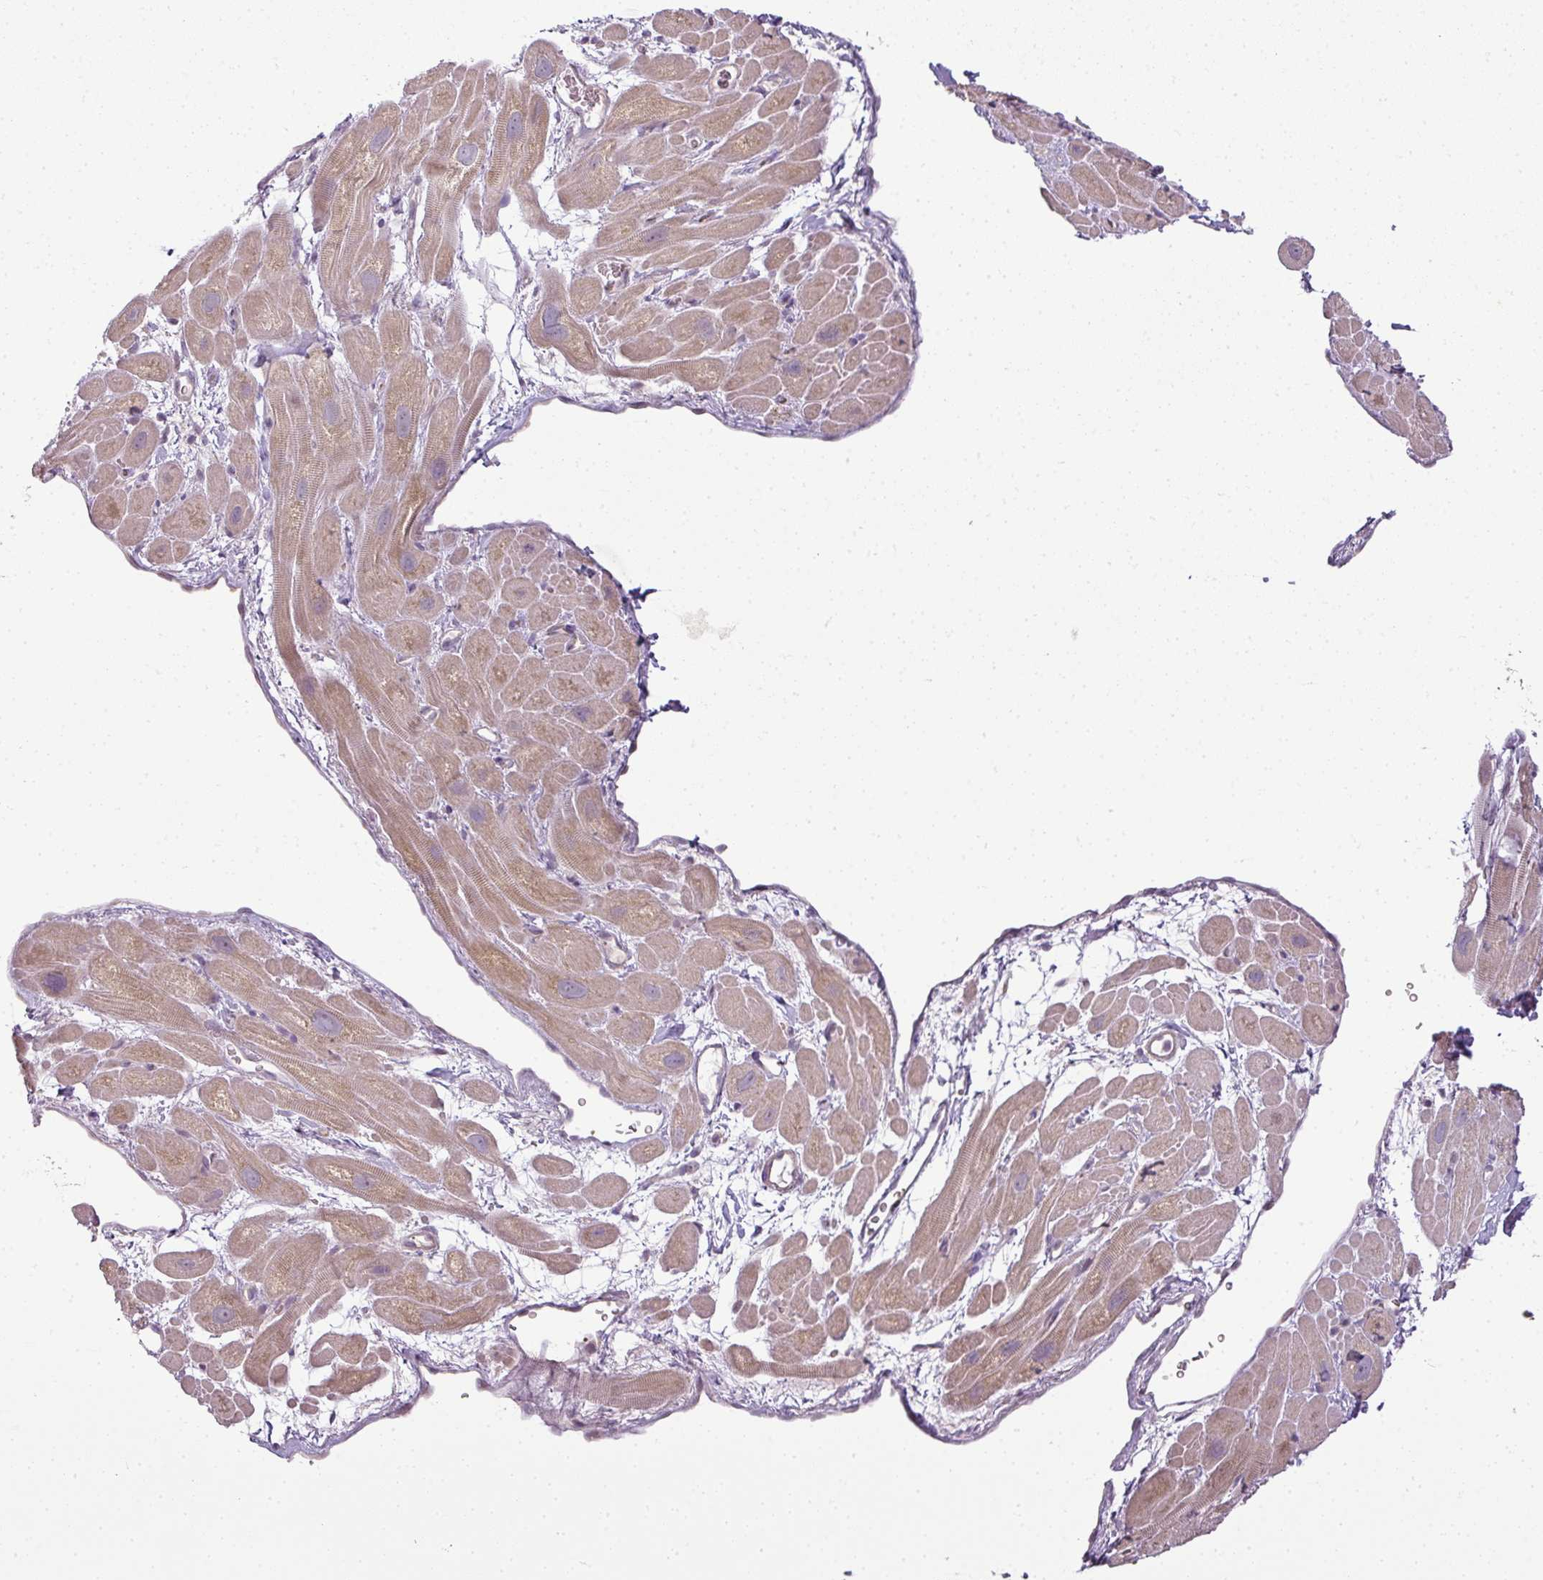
{"staining": {"intensity": "moderate", "quantity": "25%-75%", "location": "cytoplasmic/membranous"}, "tissue": "heart muscle", "cell_type": "Cardiomyocytes", "image_type": "normal", "snomed": [{"axis": "morphology", "description": "Normal tissue, NOS"}, {"axis": "topography", "description": "Heart"}], "caption": "Brown immunohistochemical staining in unremarkable heart muscle exhibits moderate cytoplasmic/membranous positivity in approximately 25%-75% of cardiomyocytes.", "gene": "LY75", "patient": {"sex": "male", "age": 49}}